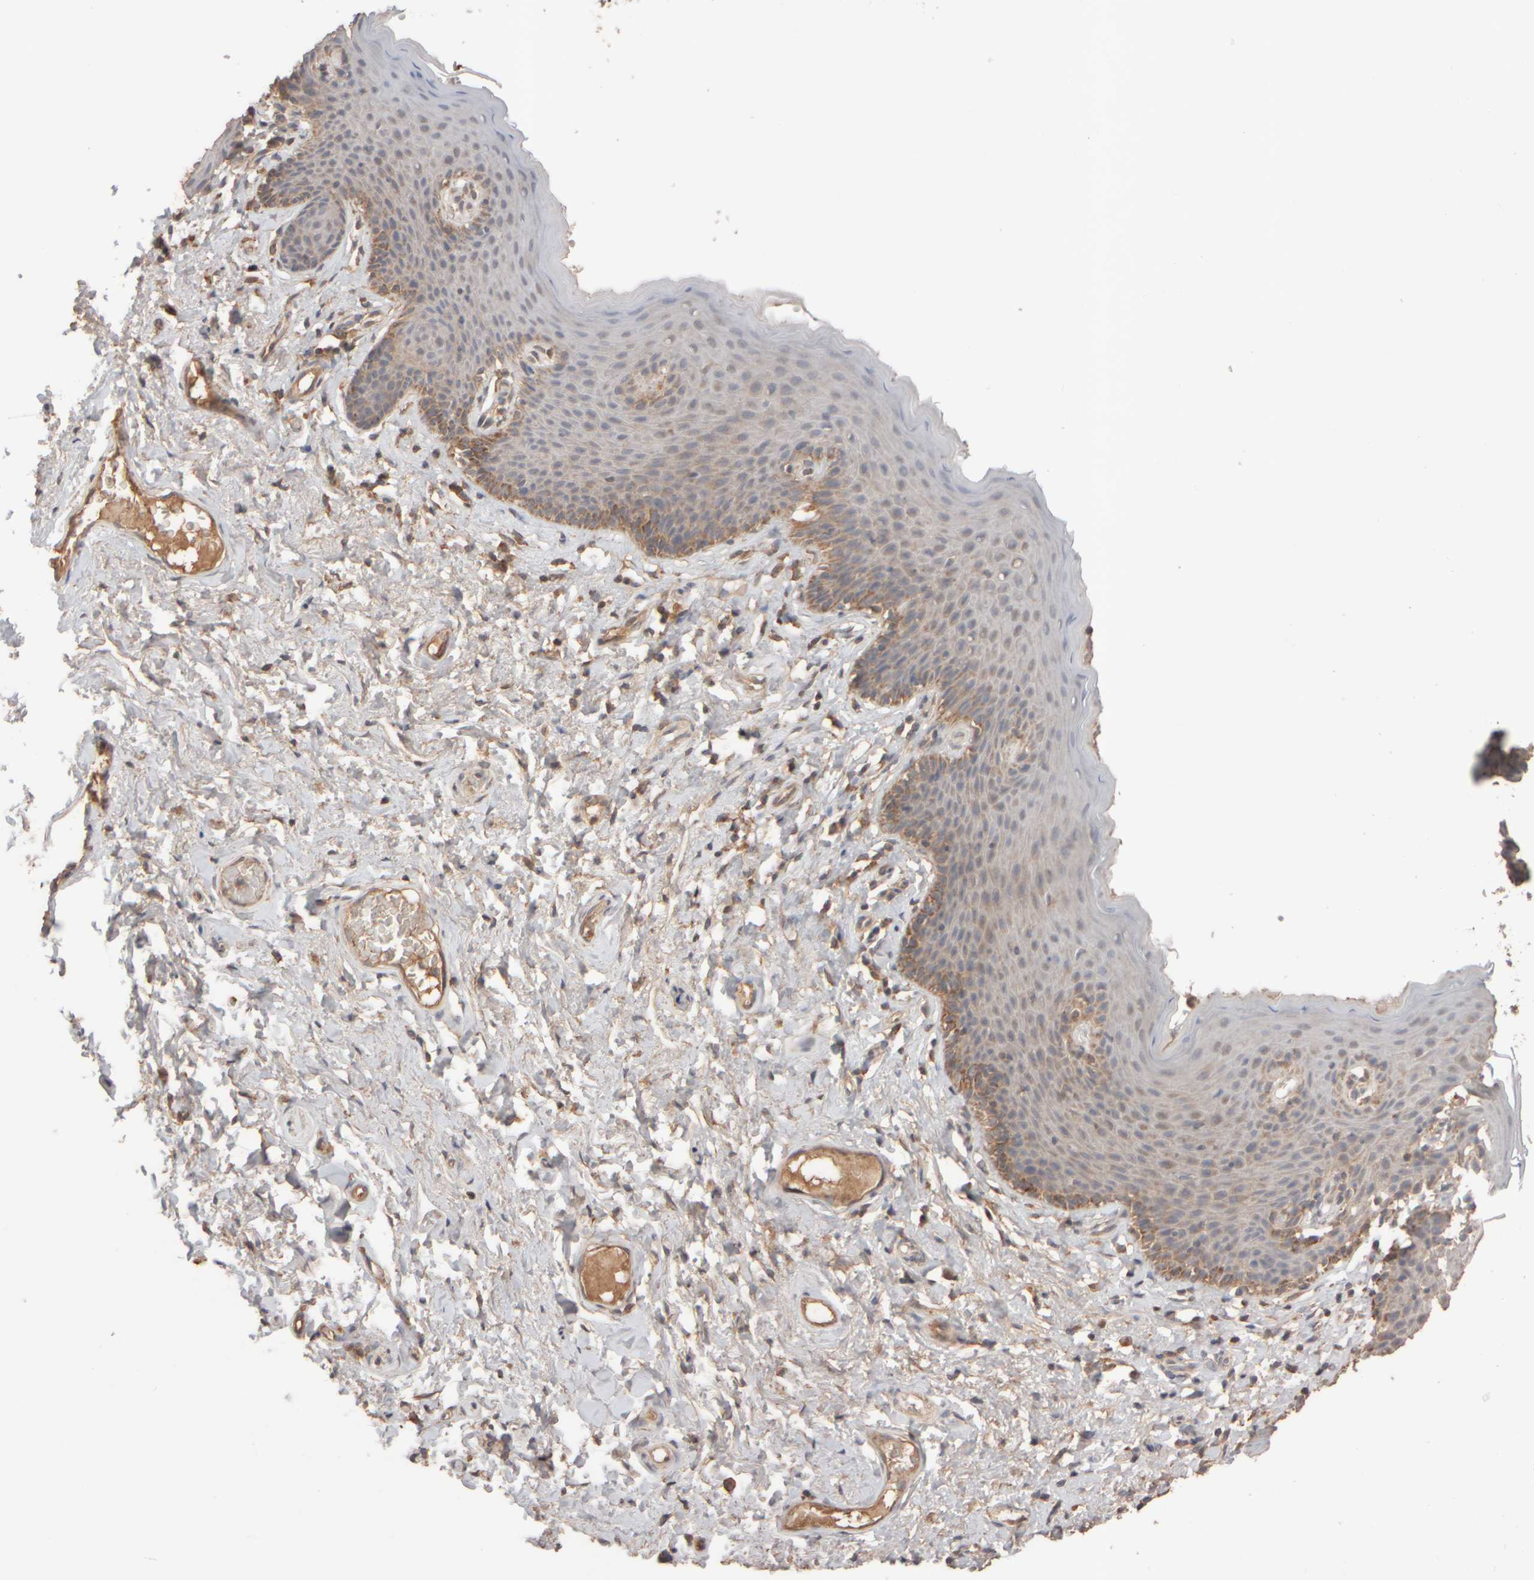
{"staining": {"intensity": "weak", "quantity": "25%-75%", "location": "cytoplasmic/membranous"}, "tissue": "skin", "cell_type": "Epidermal cells", "image_type": "normal", "snomed": [{"axis": "morphology", "description": "Normal tissue, NOS"}, {"axis": "topography", "description": "Vulva"}], "caption": "IHC histopathology image of unremarkable human skin stained for a protein (brown), which displays low levels of weak cytoplasmic/membranous expression in approximately 25%-75% of epidermal cells.", "gene": "EIF2B3", "patient": {"sex": "female", "age": 66}}